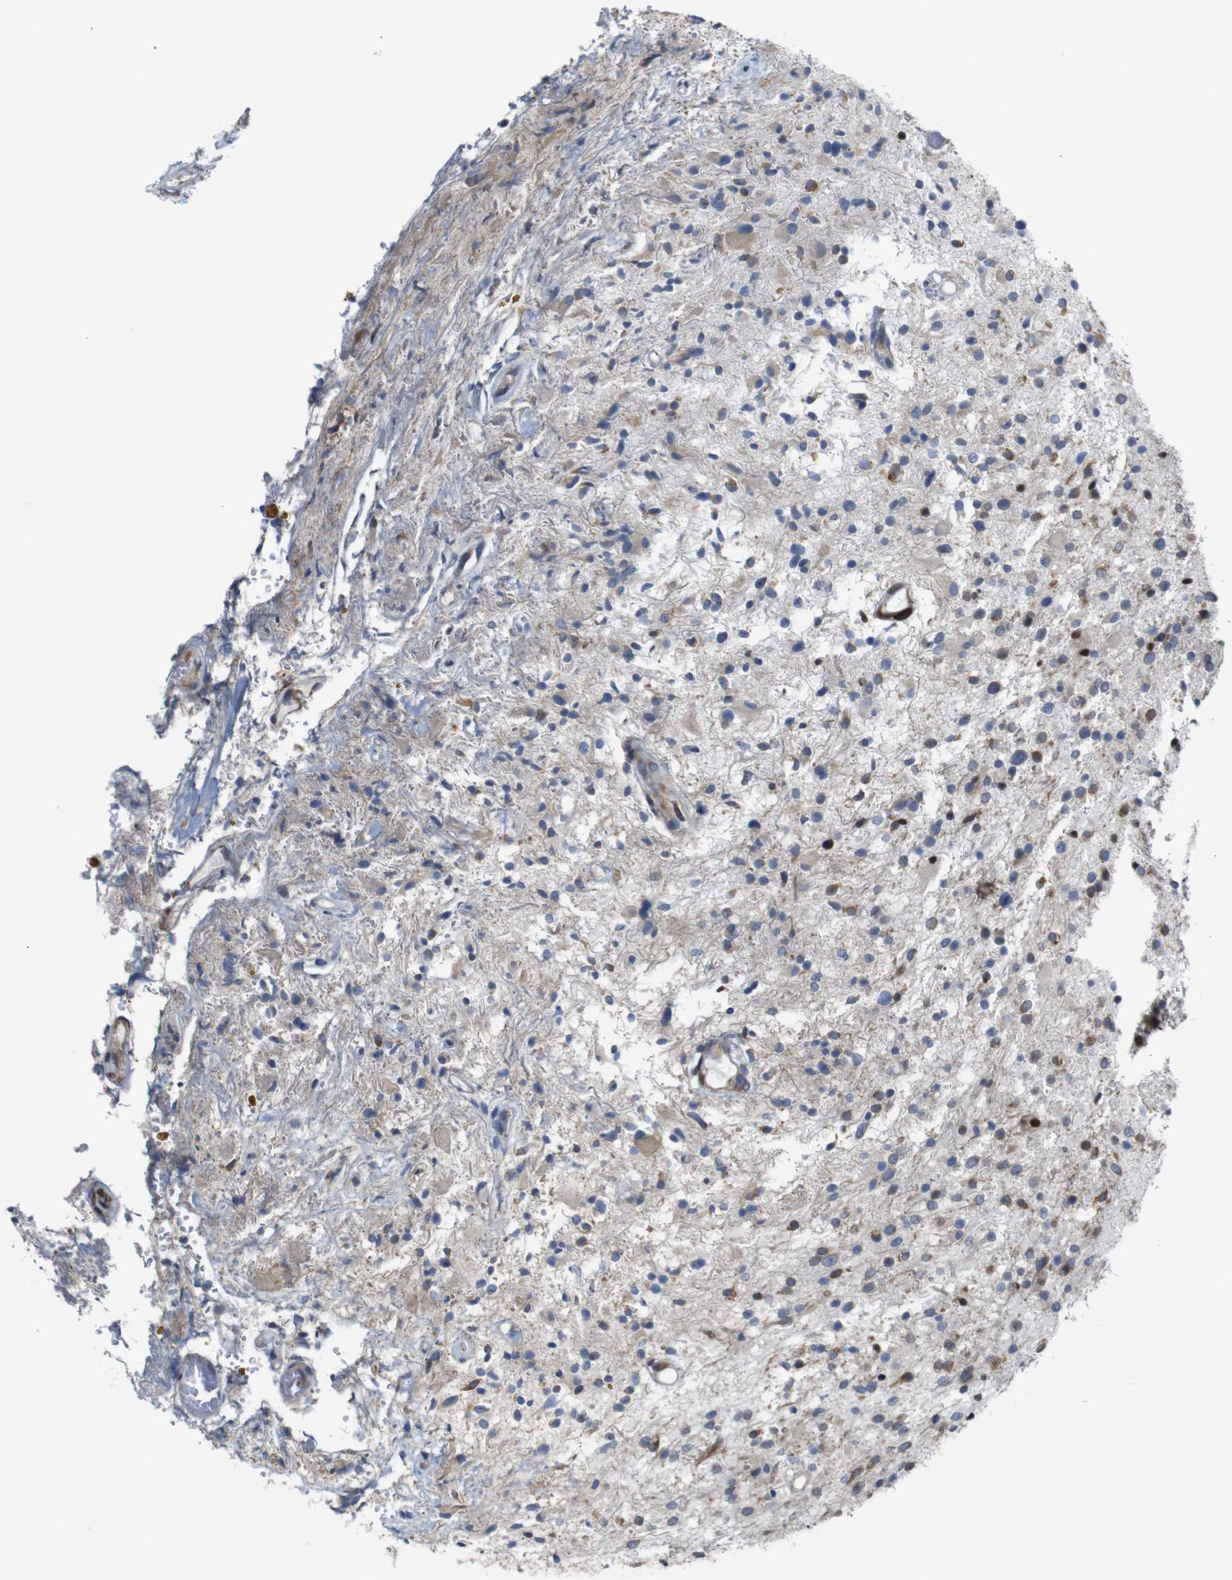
{"staining": {"intensity": "moderate", "quantity": "25%-75%", "location": "cytoplasmic/membranous,nuclear"}, "tissue": "glioma", "cell_type": "Tumor cells", "image_type": "cancer", "snomed": [{"axis": "morphology", "description": "Glioma, malignant, High grade"}, {"axis": "topography", "description": "Brain"}], "caption": "Approximately 25%-75% of tumor cells in glioma show moderate cytoplasmic/membranous and nuclear protein staining as visualized by brown immunohistochemical staining.", "gene": "PTPN1", "patient": {"sex": "male", "age": 33}}